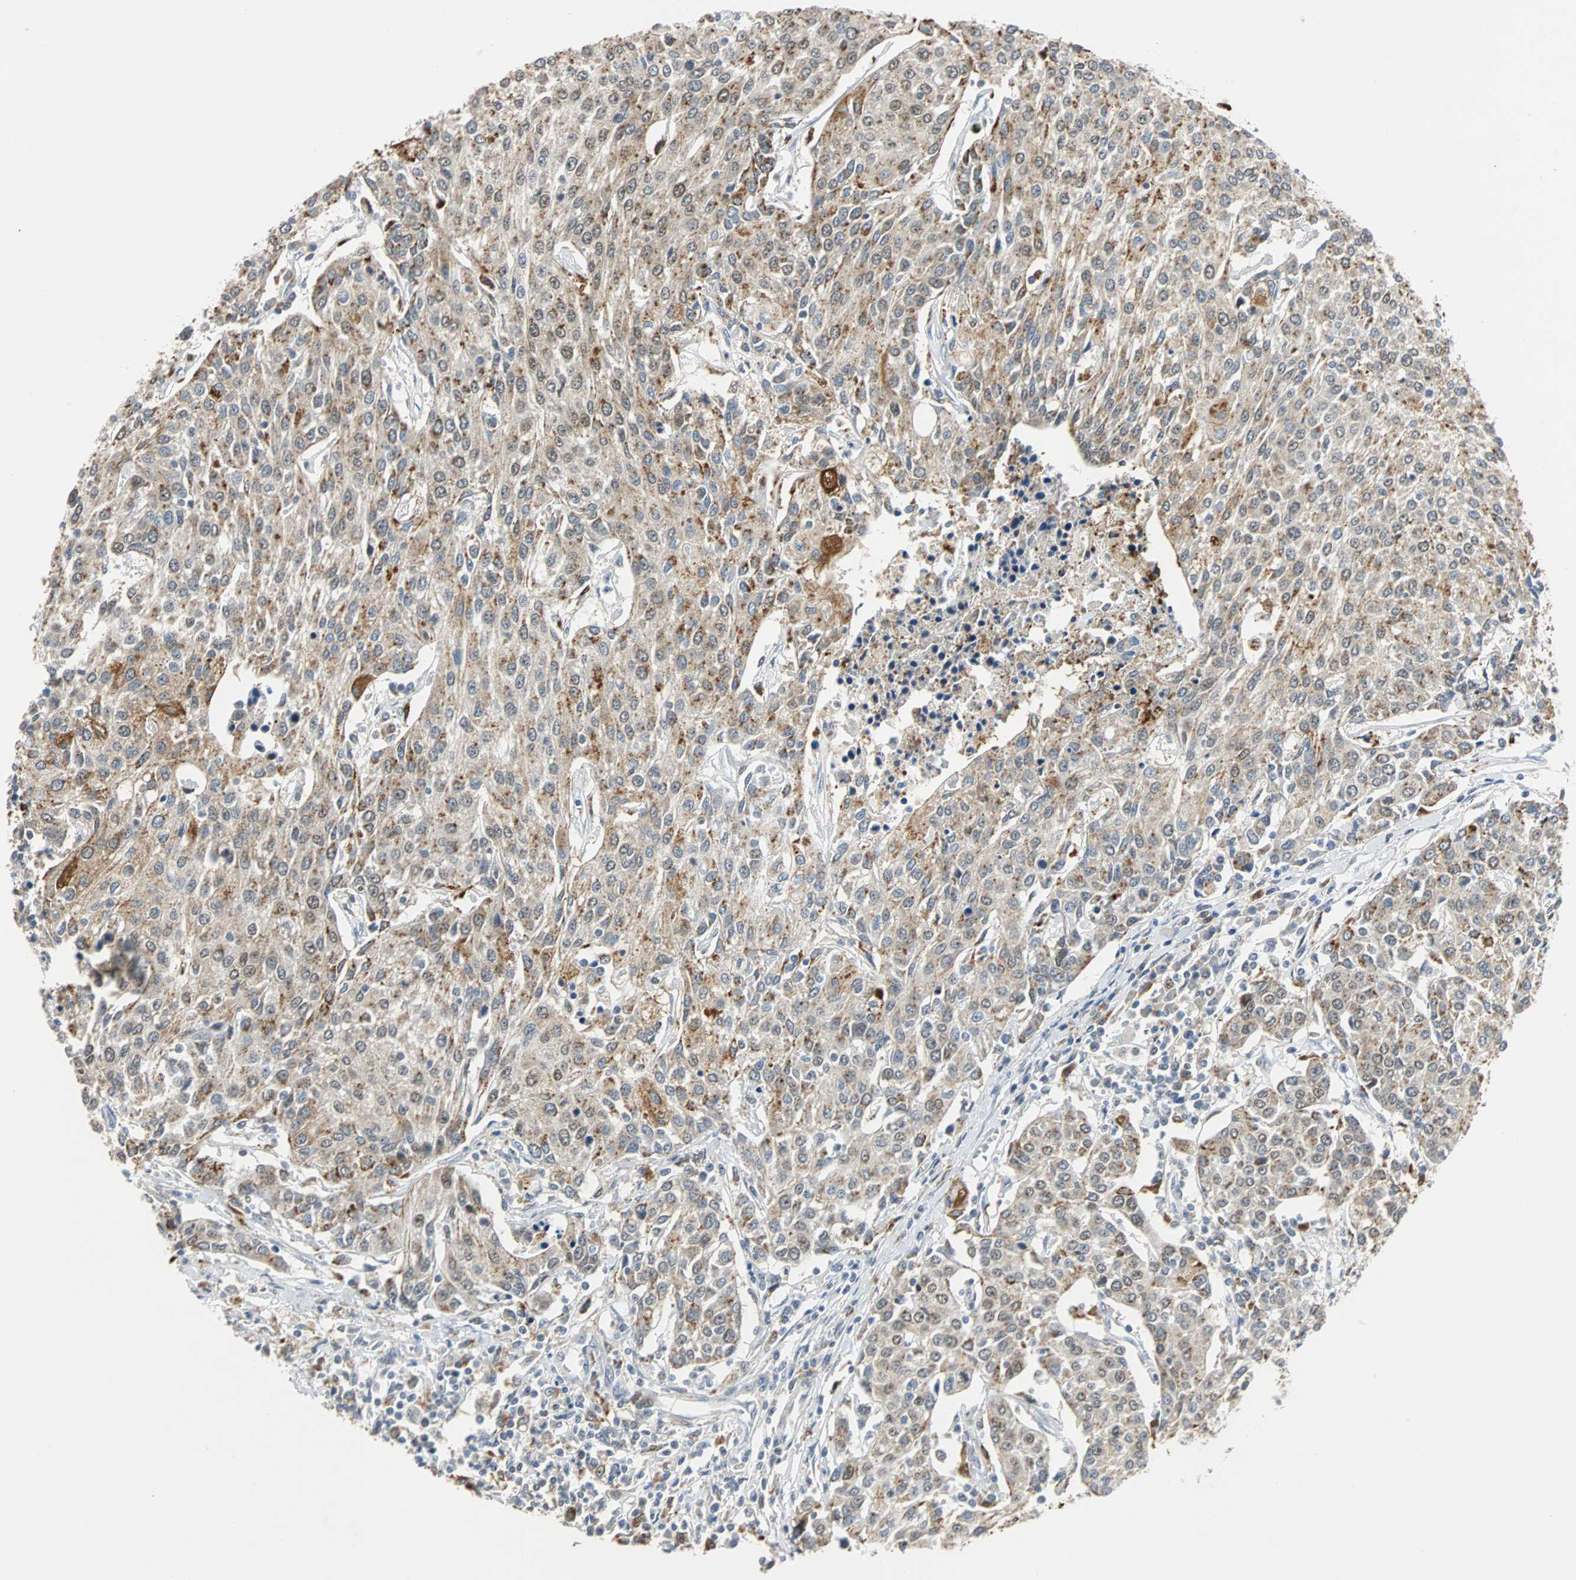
{"staining": {"intensity": "moderate", "quantity": ">75%", "location": "cytoplasmic/membranous"}, "tissue": "urothelial cancer", "cell_type": "Tumor cells", "image_type": "cancer", "snomed": [{"axis": "morphology", "description": "Urothelial carcinoma, High grade"}, {"axis": "topography", "description": "Urinary bladder"}], "caption": "Urothelial cancer was stained to show a protein in brown. There is medium levels of moderate cytoplasmic/membranous staining in about >75% of tumor cells.", "gene": "HLX", "patient": {"sex": "female", "age": 85}}